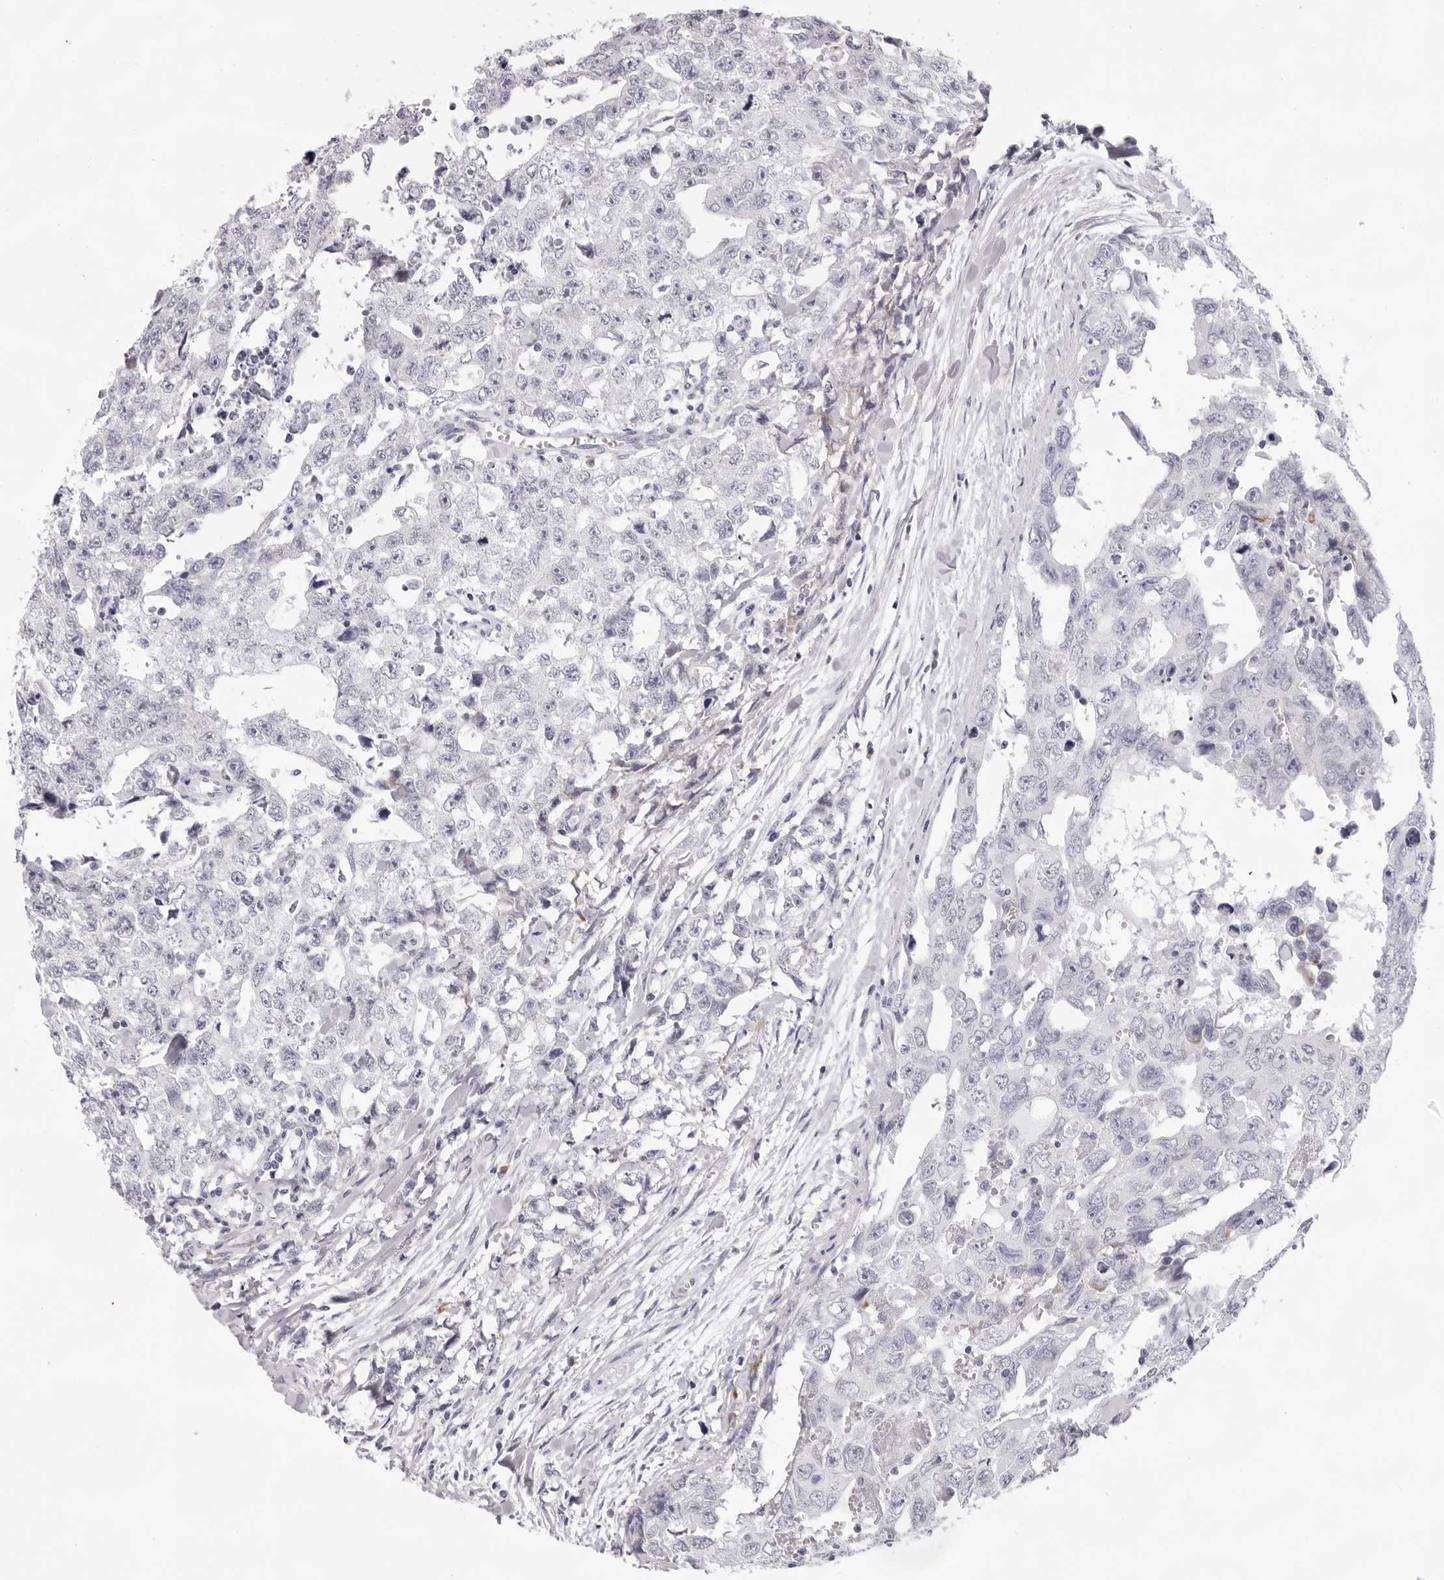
{"staining": {"intensity": "negative", "quantity": "none", "location": "none"}, "tissue": "testis cancer", "cell_type": "Tumor cells", "image_type": "cancer", "snomed": [{"axis": "morphology", "description": "Carcinoma, Embryonal, NOS"}, {"axis": "topography", "description": "Testis"}], "caption": "An IHC image of testis cancer is shown. There is no staining in tumor cells of testis cancer. Brightfield microscopy of IHC stained with DAB (3,3'-diaminobenzidine) (brown) and hematoxylin (blue), captured at high magnification.", "gene": "SMIM2", "patient": {"sex": "male", "age": 28}}